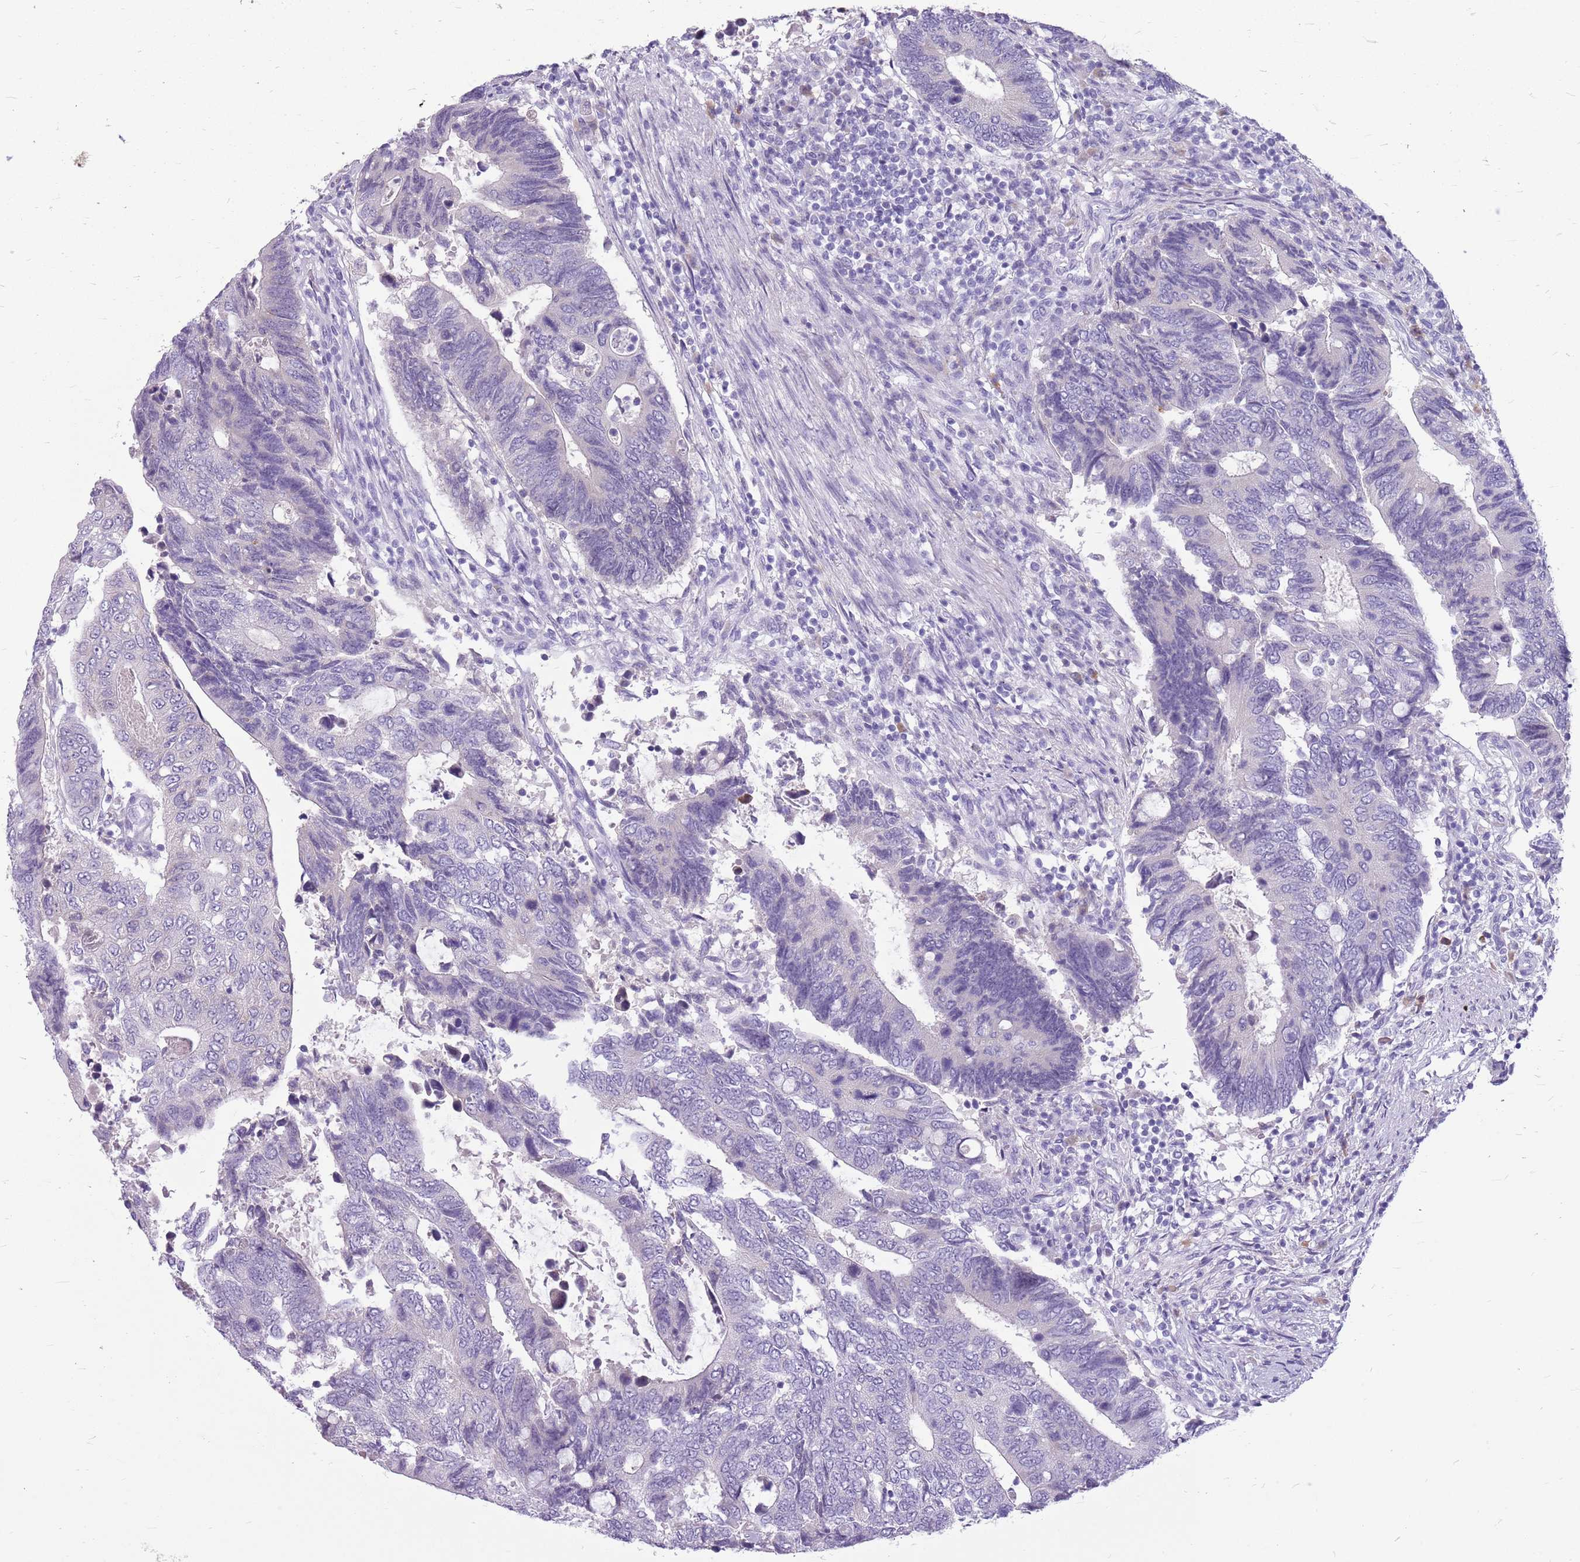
{"staining": {"intensity": "negative", "quantity": "none", "location": "none"}, "tissue": "colorectal cancer", "cell_type": "Tumor cells", "image_type": "cancer", "snomed": [{"axis": "morphology", "description": "Adenocarcinoma, NOS"}, {"axis": "topography", "description": "Colon"}], "caption": "This is an immunohistochemistry micrograph of human colorectal adenocarcinoma. There is no positivity in tumor cells.", "gene": "ZNF425", "patient": {"sex": "male", "age": 87}}